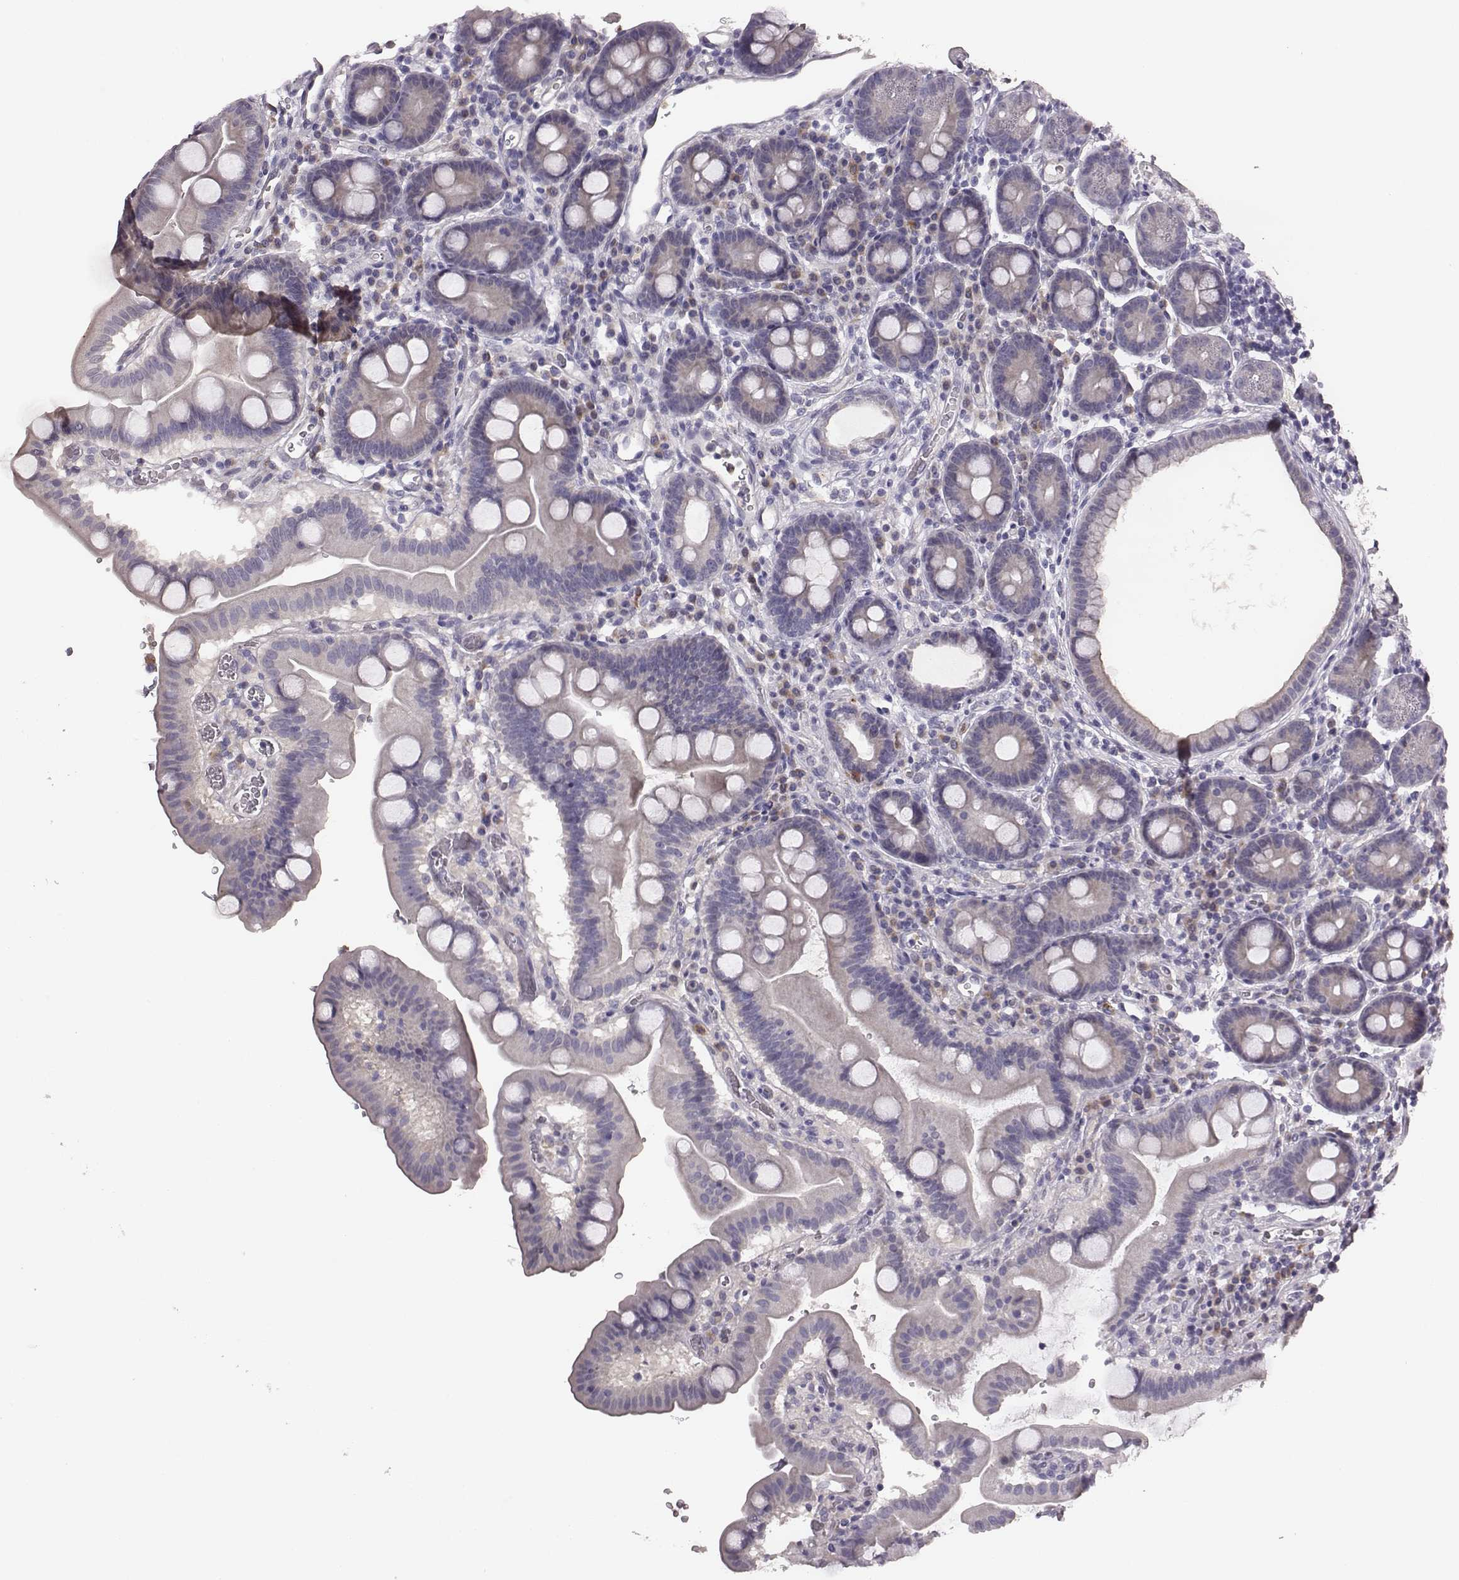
{"staining": {"intensity": "negative", "quantity": "none", "location": "none"}, "tissue": "duodenum", "cell_type": "Glandular cells", "image_type": "normal", "snomed": [{"axis": "morphology", "description": "Normal tissue, NOS"}, {"axis": "topography", "description": "Duodenum"}], "caption": "An immunohistochemistry (IHC) image of normal duodenum is shown. There is no staining in glandular cells of duodenum. (Stains: DAB IHC with hematoxylin counter stain, Microscopy: brightfield microscopy at high magnification).", "gene": "KMO", "patient": {"sex": "male", "age": 59}}